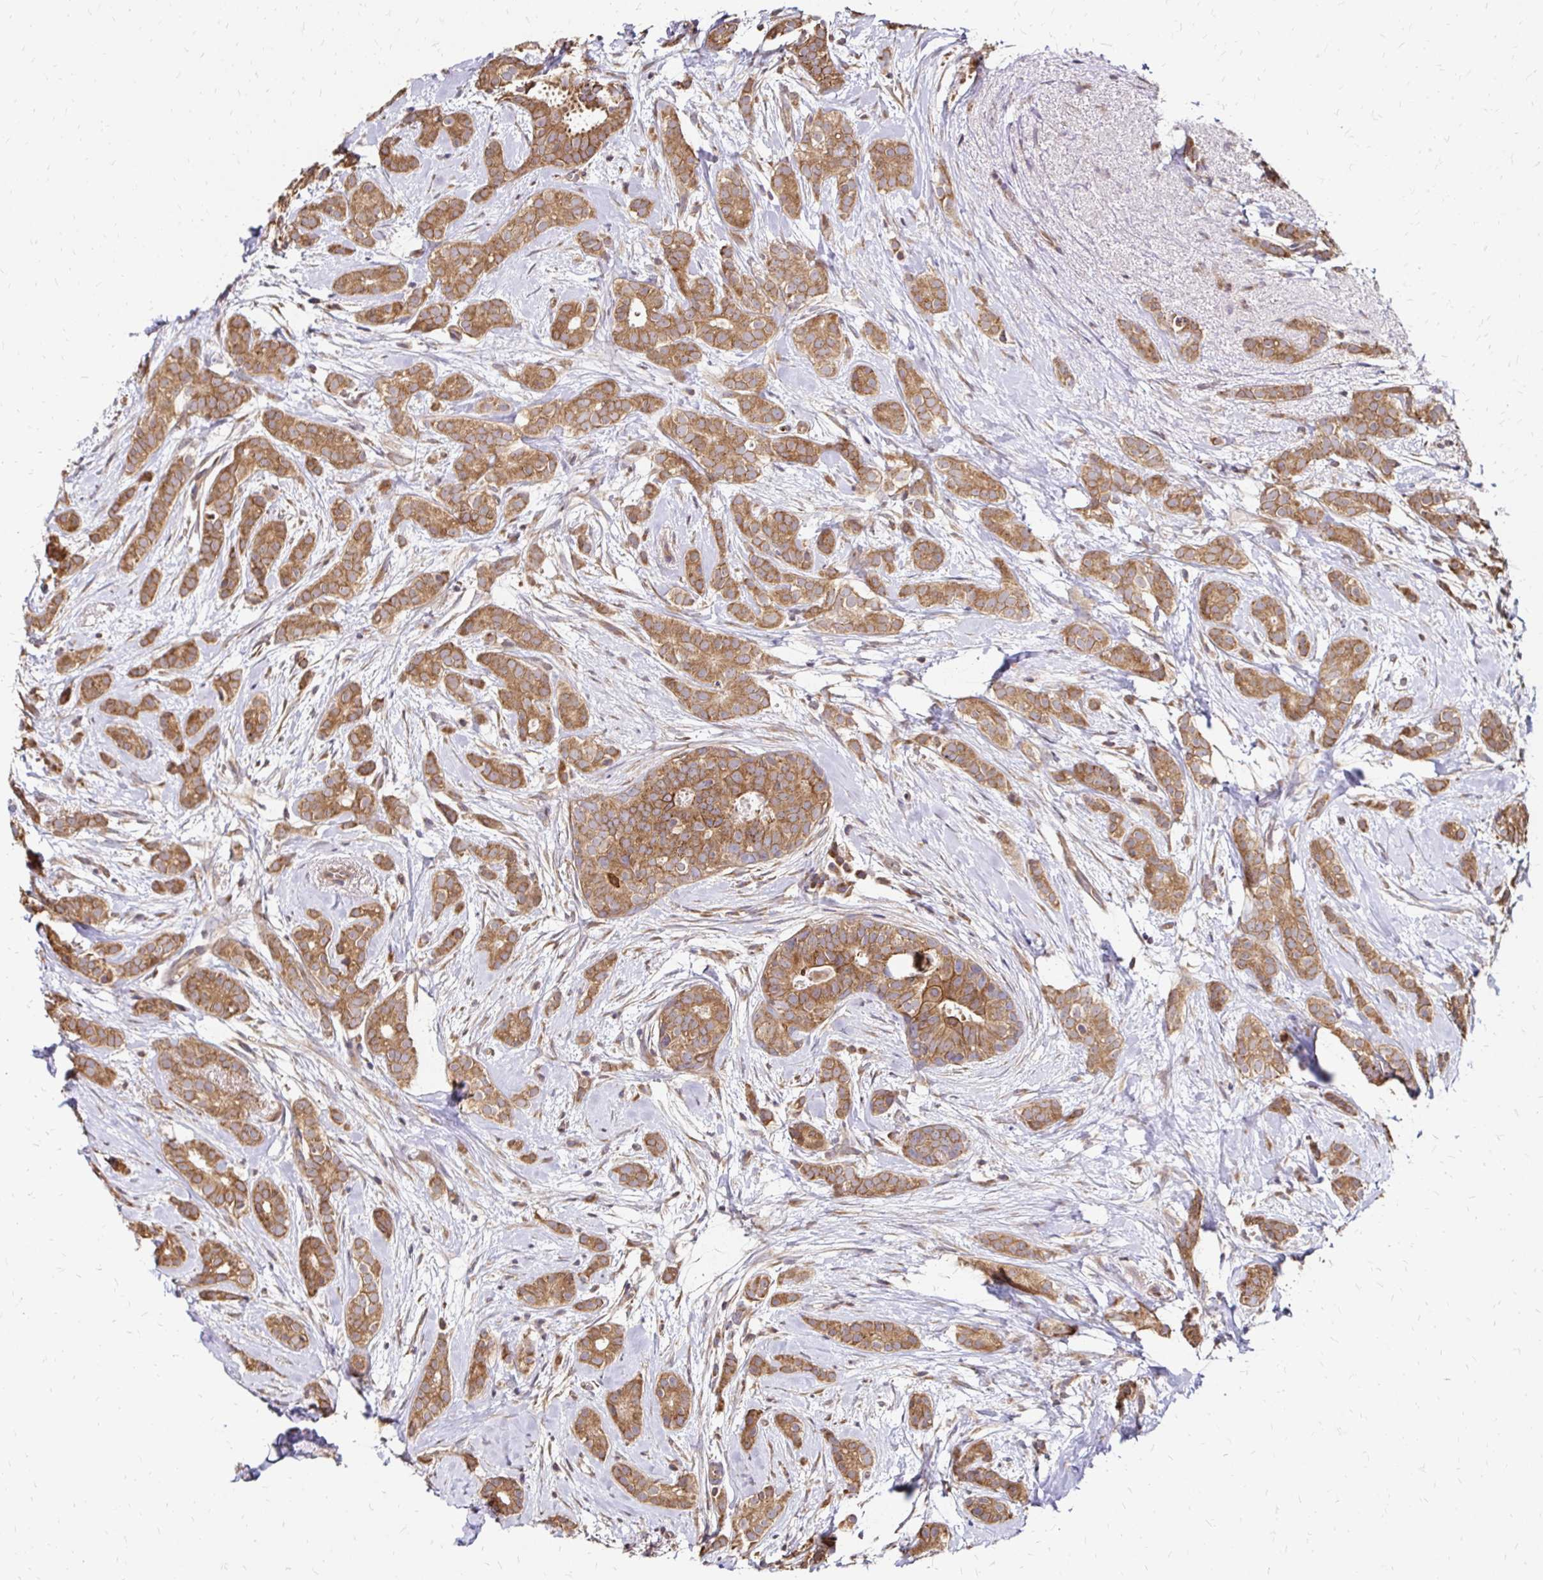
{"staining": {"intensity": "moderate", "quantity": ">75%", "location": "cytoplasmic/membranous"}, "tissue": "breast cancer", "cell_type": "Tumor cells", "image_type": "cancer", "snomed": [{"axis": "morphology", "description": "Duct carcinoma"}, {"axis": "topography", "description": "Breast"}], "caption": "A histopathology image of breast cancer (infiltrating ductal carcinoma) stained for a protein shows moderate cytoplasmic/membranous brown staining in tumor cells.", "gene": "ZW10", "patient": {"sex": "female", "age": 65}}